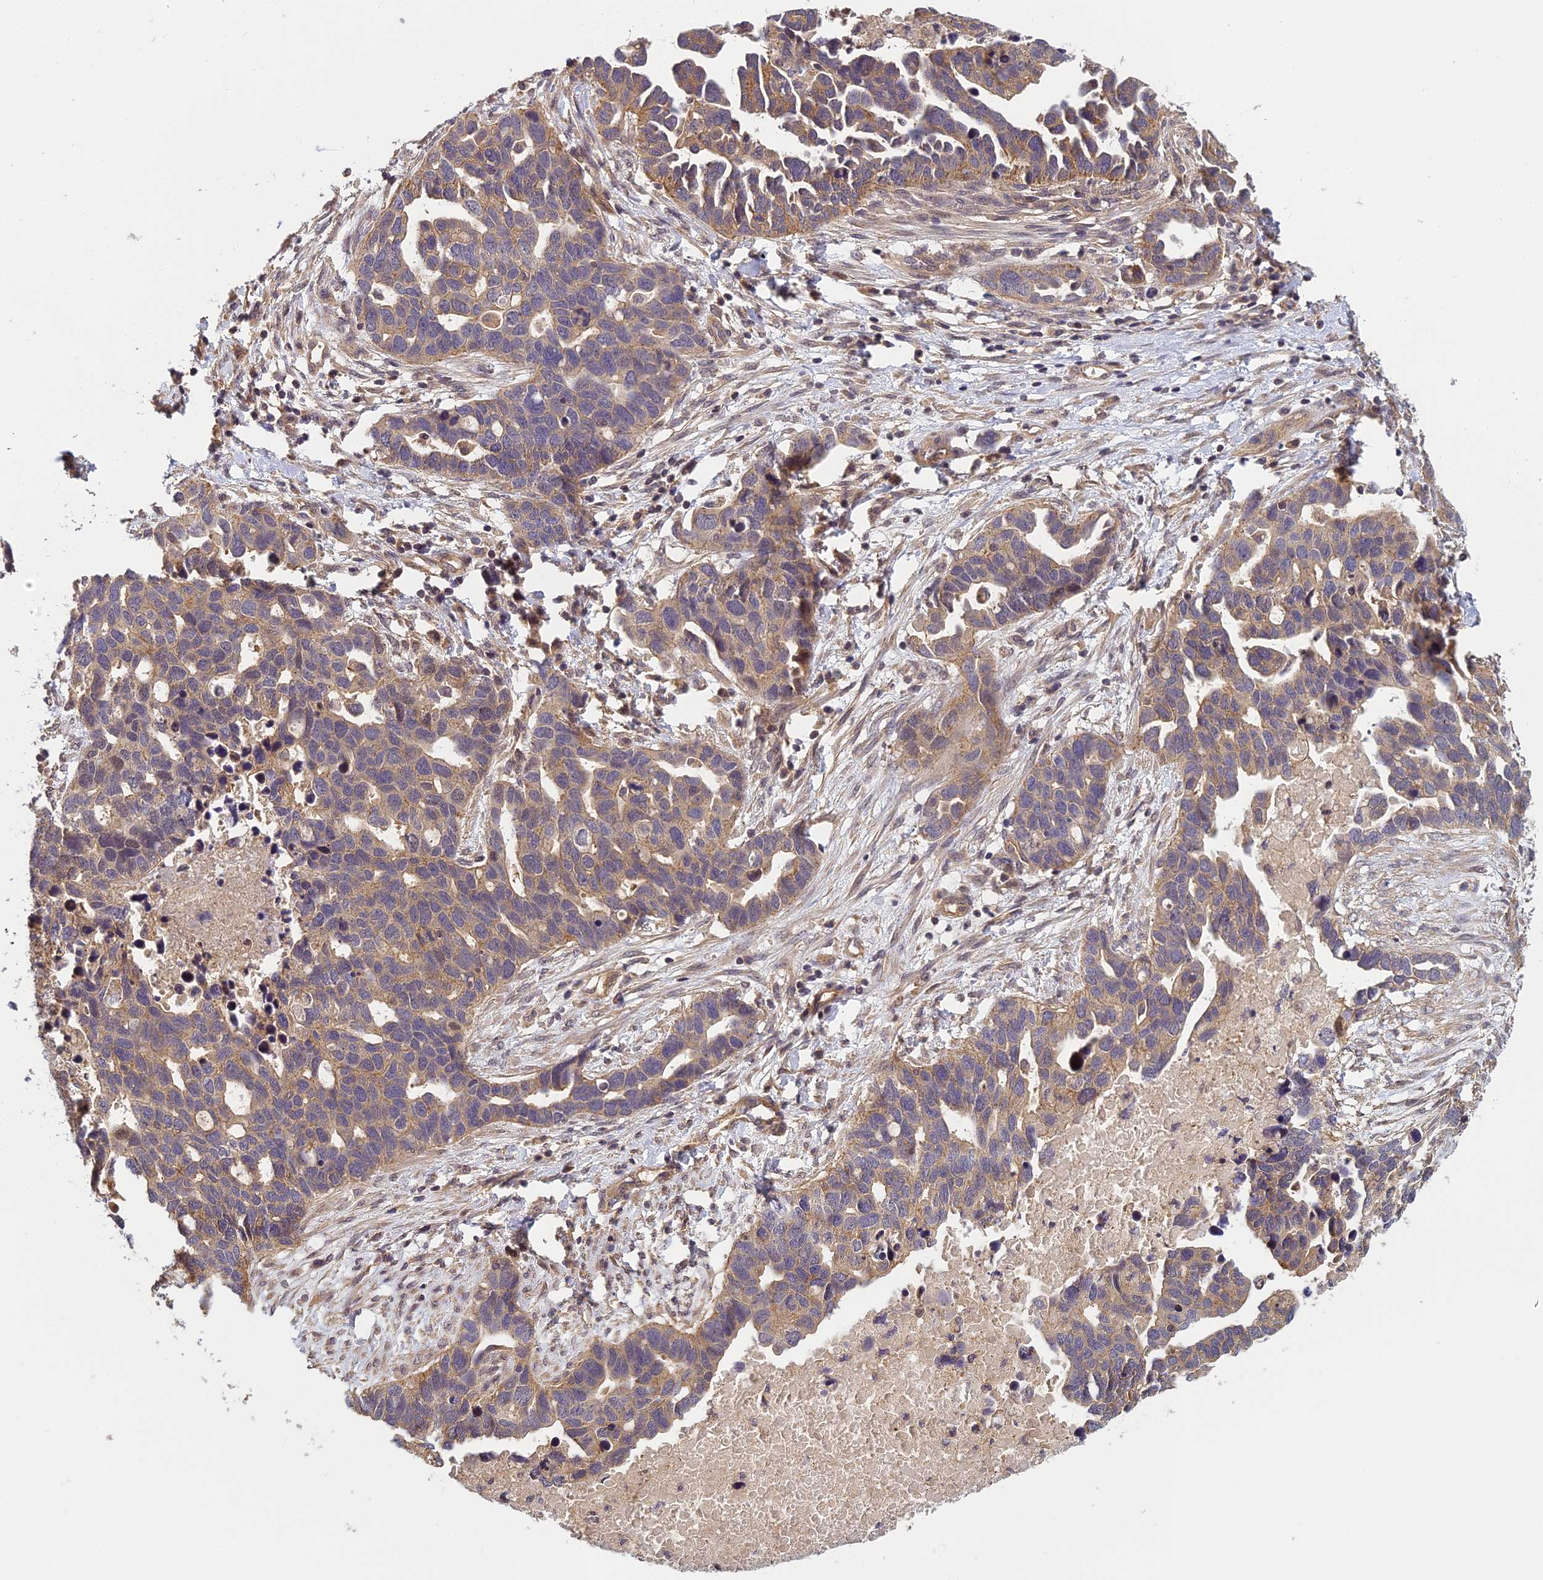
{"staining": {"intensity": "moderate", "quantity": ">75%", "location": "cytoplasmic/membranous"}, "tissue": "ovarian cancer", "cell_type": "Tumor cells", "image_type": "cancer", "snomed": [{"axis": "morphology", "description": "Cystadenocarcinoma, serous, NOS"}, {"axis": "topography", "description": "Ovary"}], "caption": "Tumor cells exhibit medium levels of moderate cytoplasmic/membranous positivity in about >75% of cells in human ovarian cancer. (DAB IHC with brightfield microscopy, high magnification).", "gene": "PIKFYVE", "patient": {"sex": "female", "age": 54}}